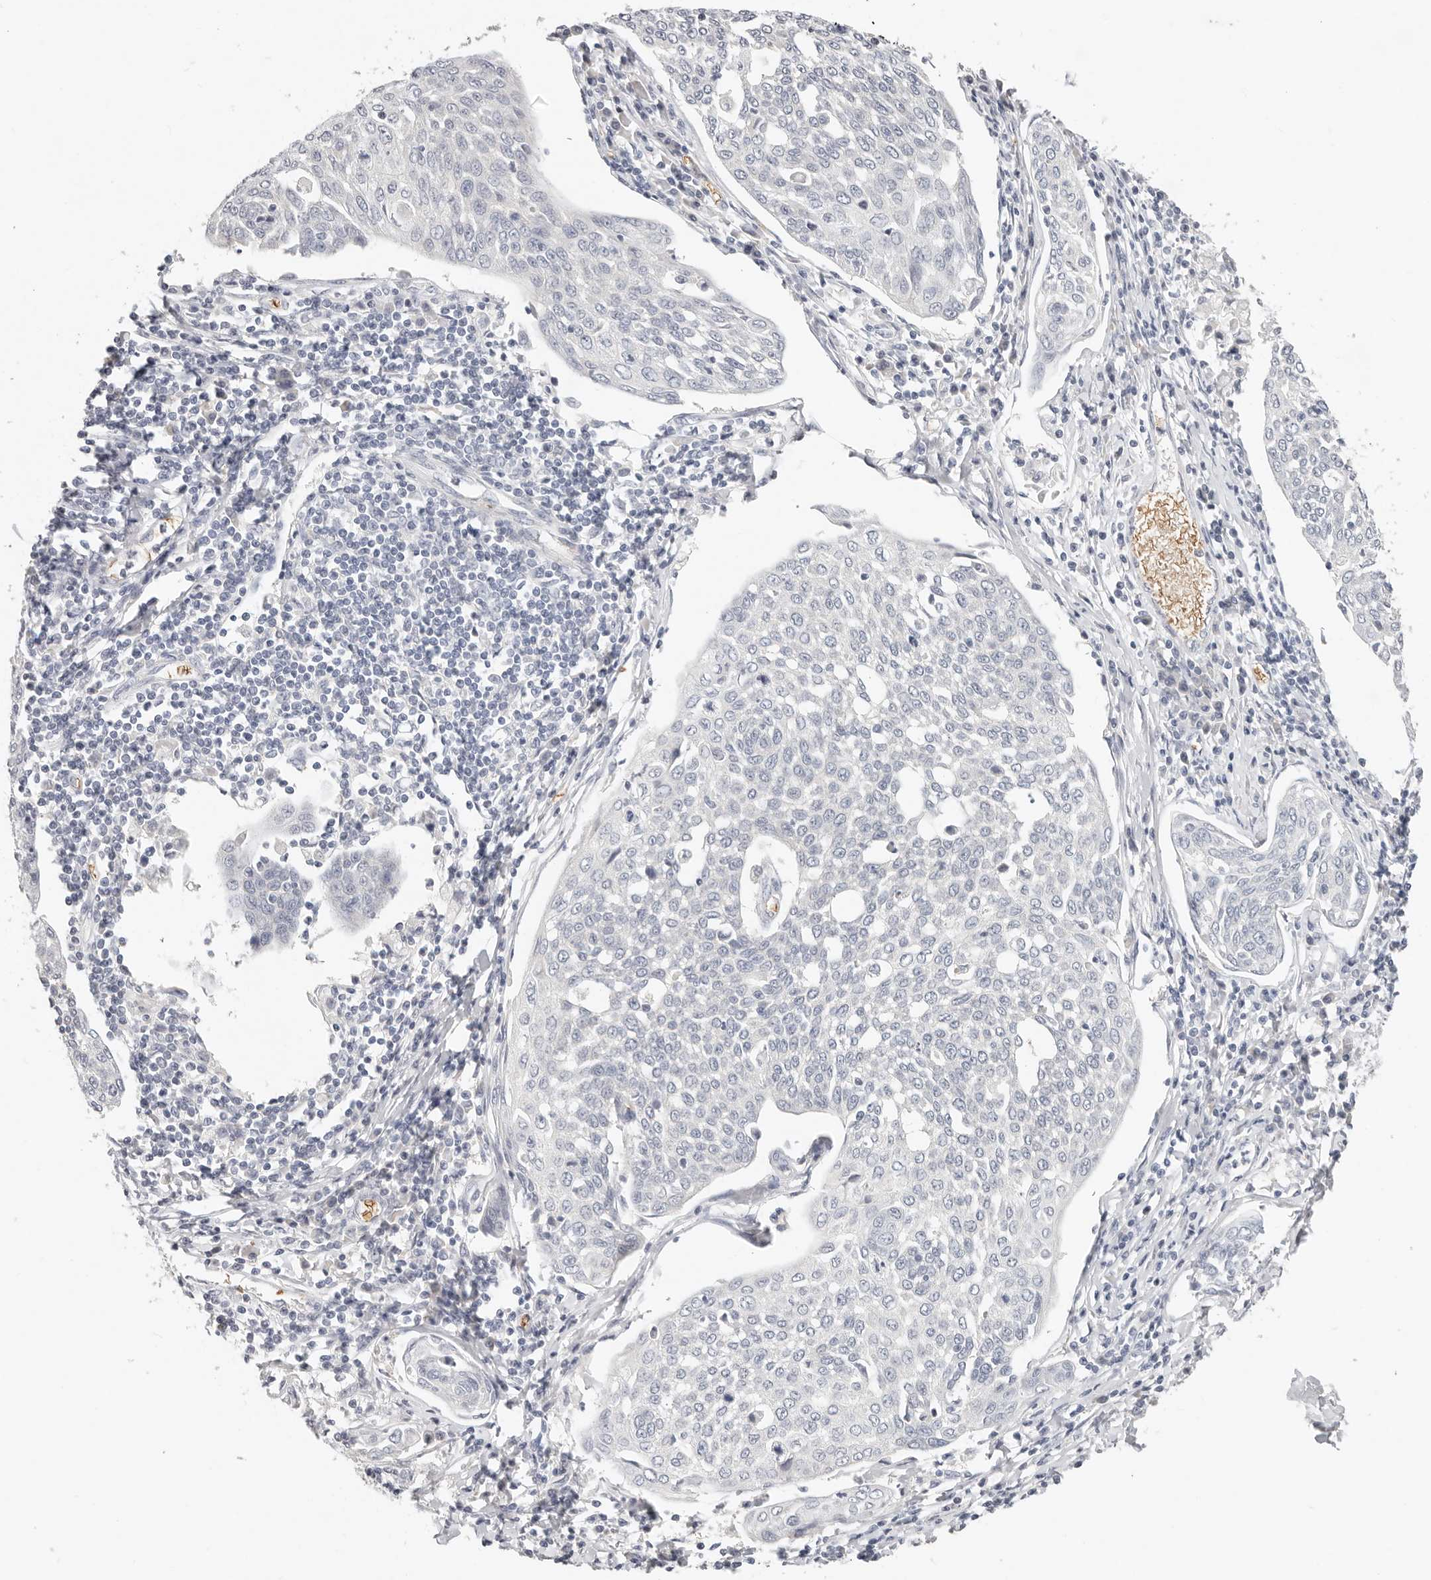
{"staining": {"intensity": "negative", "quantity": "none", "location": "none"}, "tissue": "cervical cancer", "cell_type": "Tumor cells", "image_type": "cancer", "snomed": [{"axis": "morphology", "description": "Squamous cell carcinoma, NOS"}, {"axis": "topography", "description": "Cervix"}], "caption": "DAB (3,3'-diaminobenzidine) immunohistochemical staining of squamous cell carcinoma (cervical) displays no significant staining in tumor cells.", "gene": "TMEM63B", "patient": {"sex": "female", "age": 34}}